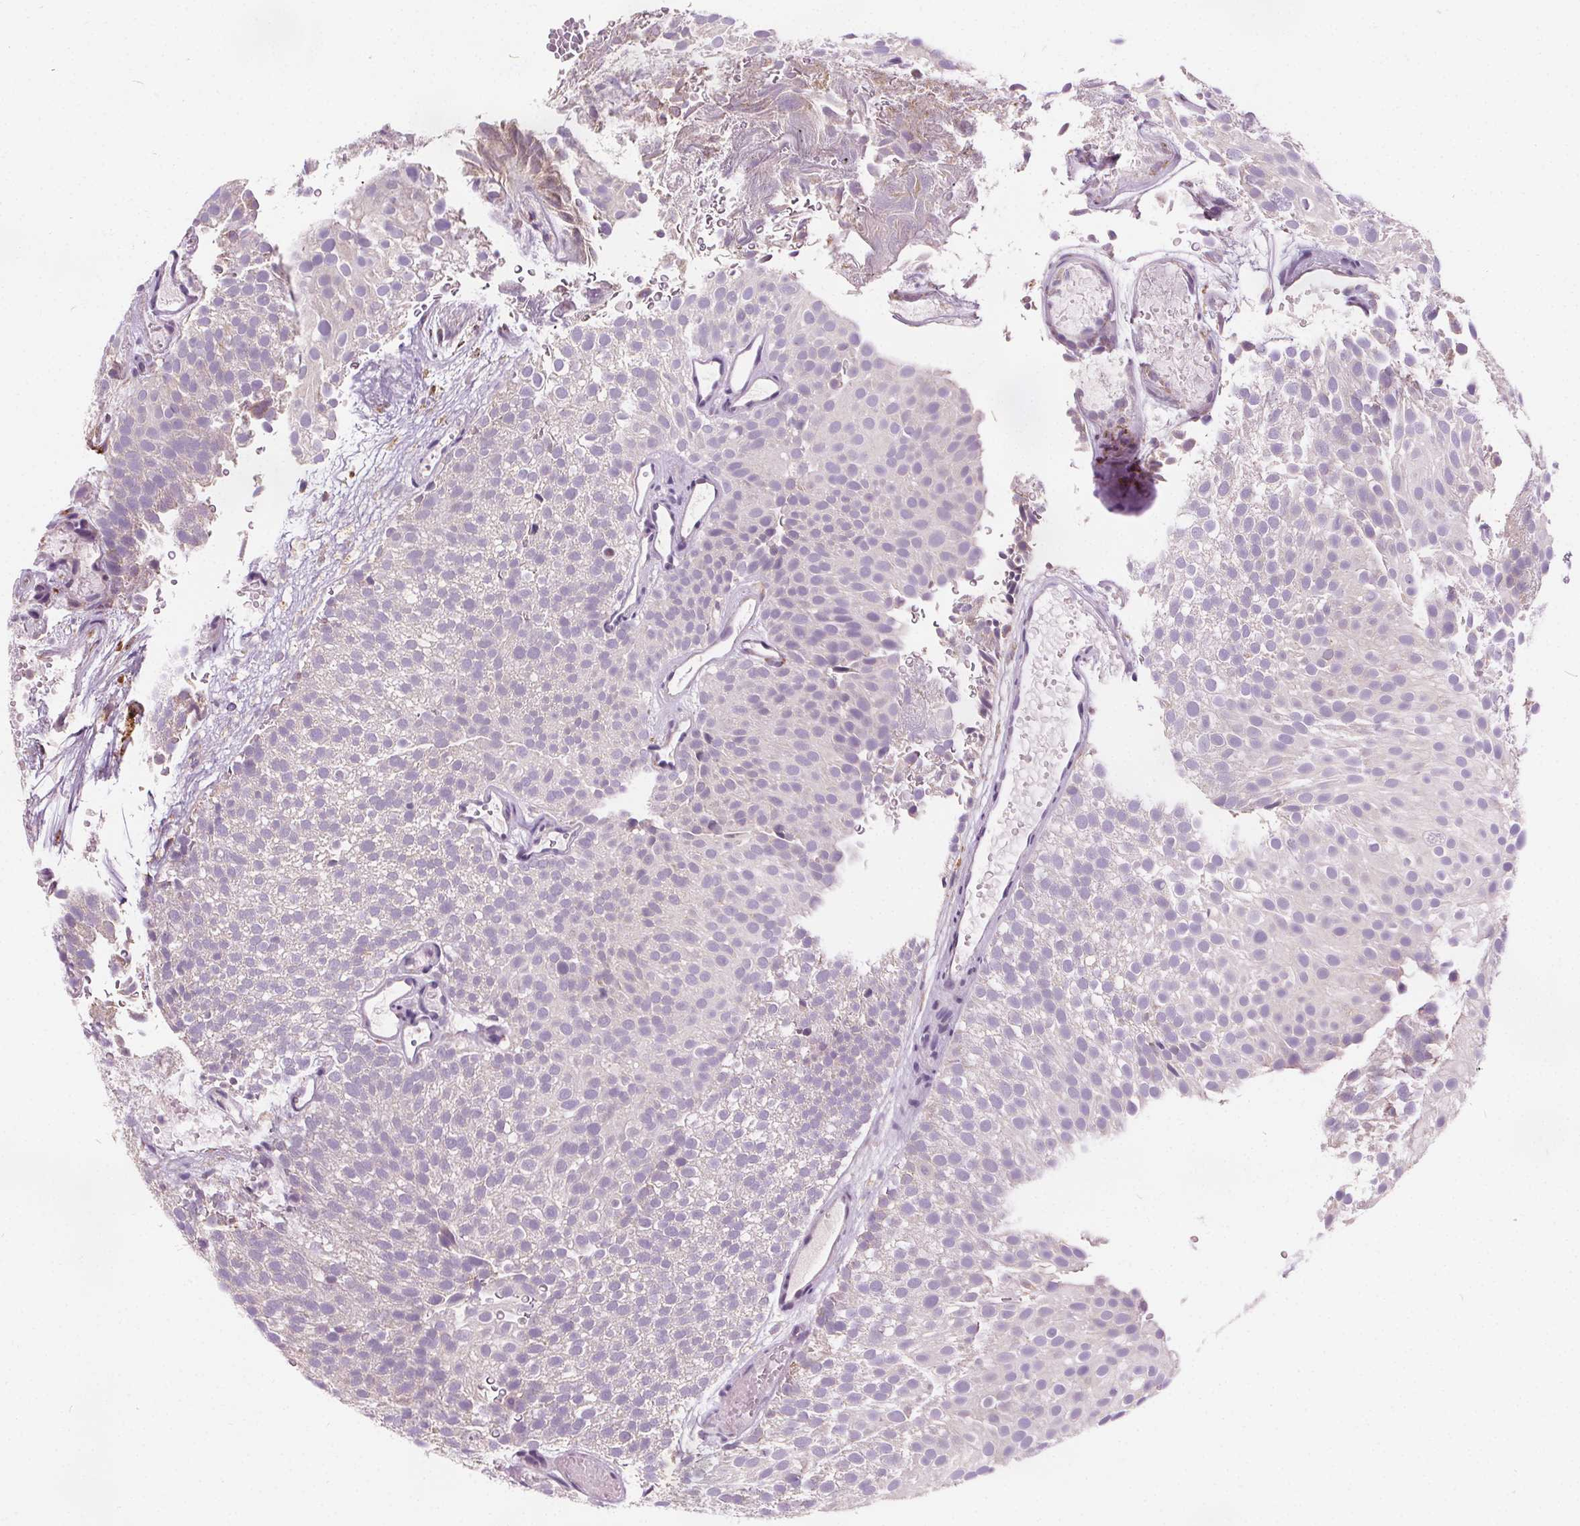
{"staining": {"intensity": "moderate", "quantity": "<25%", "location": "cytoplasmic/membranous"}, "tissue": "urothelial cancer", "cell_type": "Tumor cells", "image_type": "cancer", "snomed": [{"axis": "morphology", "description": "Urothelial carcinoma, Low grade"}, {"axis": "topography", "description": "Urinary bladder"}], "caption": "About <25% of tumor cells in low-grade urothelial carcinoma show moderate cytoplasmic/membranous protein staining as visualized by brown immunohistochemical staining.", "gene": "ACOX2", "patient": {"sex": "male", "age": 78}}